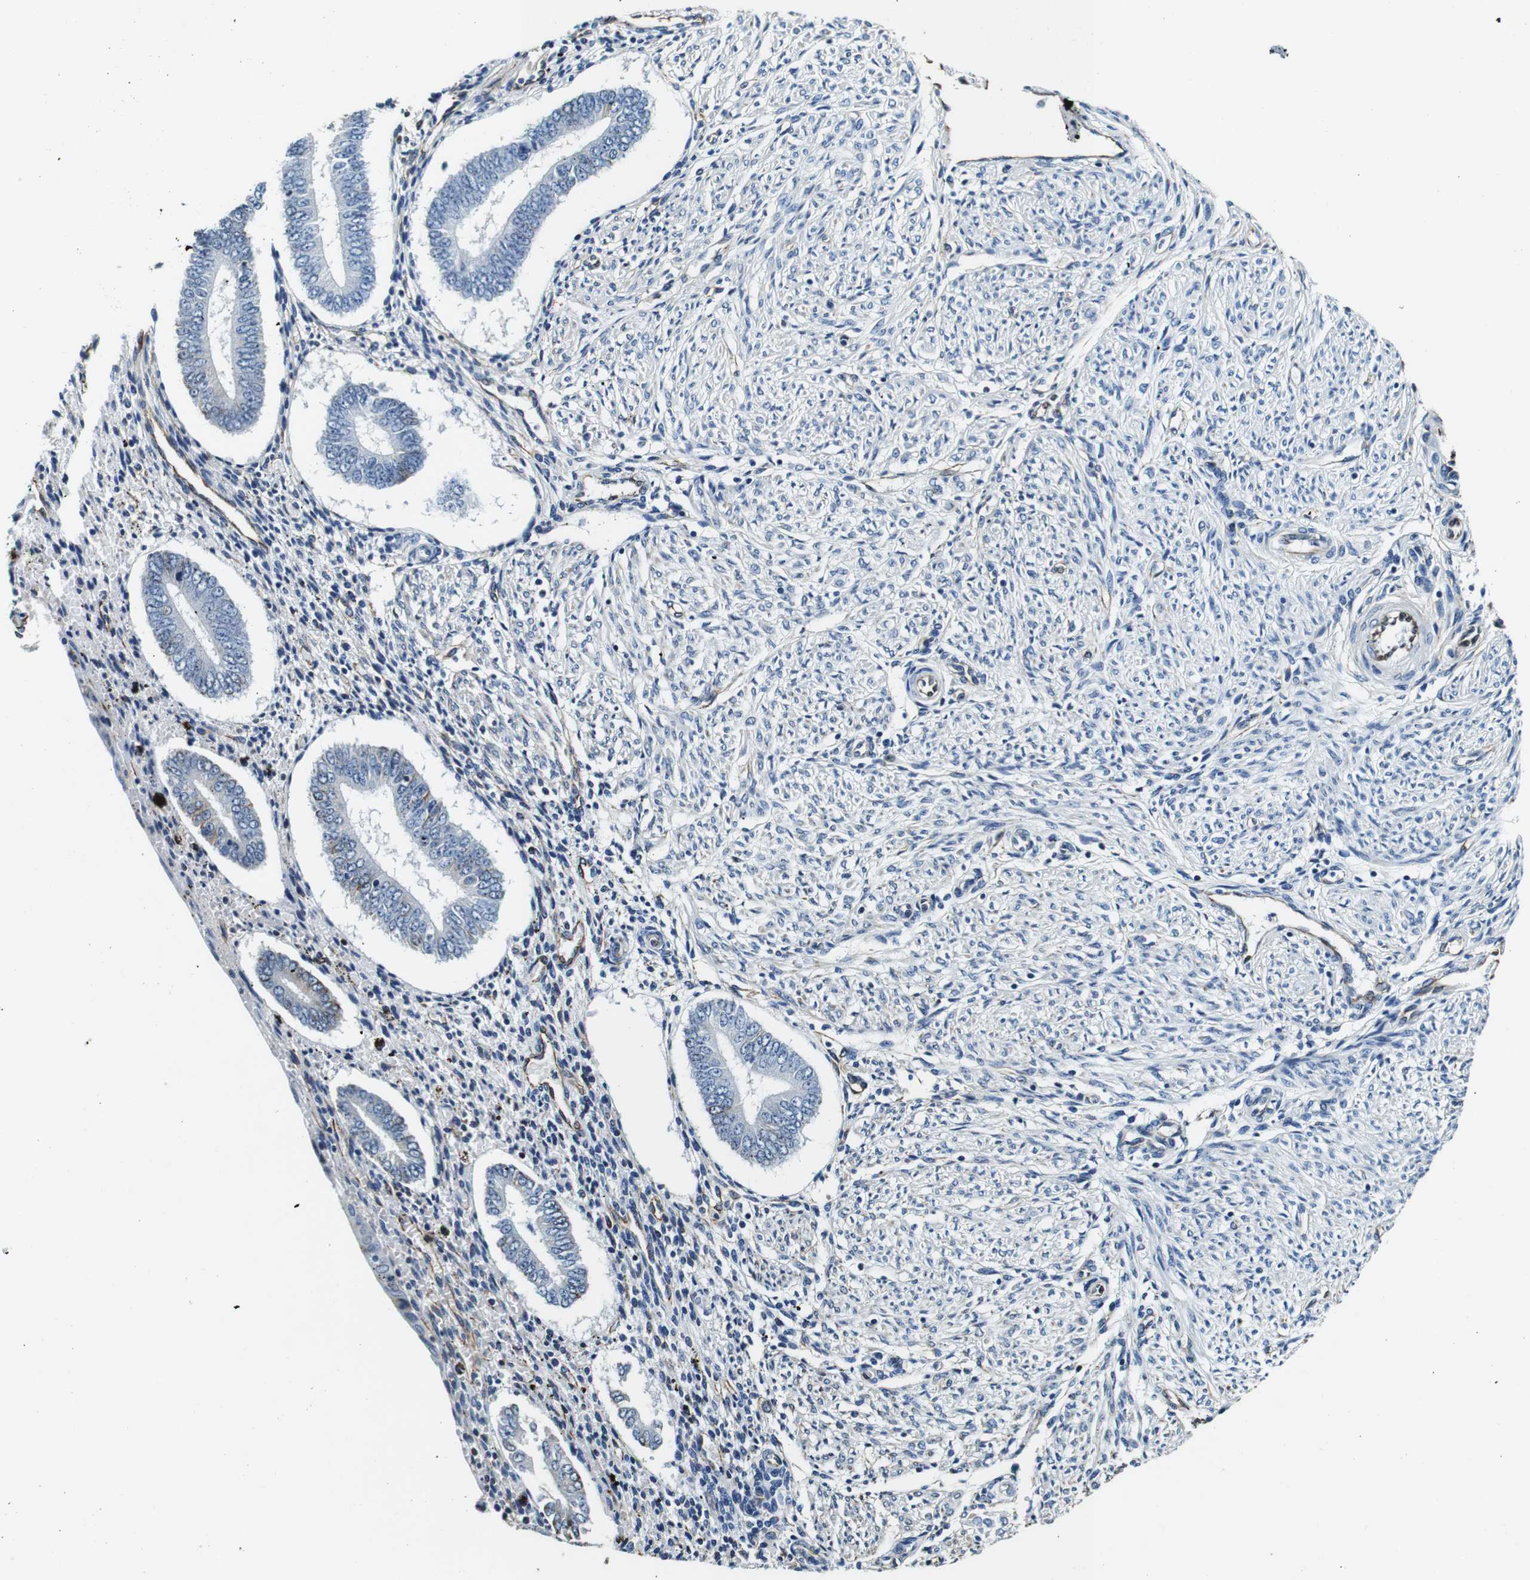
{"staining": {"intensity": "negative", "quantity": "none", "location": "none"}, "tissue": "endometrium", "cell_type": "Cells in endometrial stroma", "image_type": "normal", "snomed": [{"axis": "morphology", "description": "Normal tissue, NOS"}, {"axis": "topography", "description": "Endometrium"}], "caption": "An image of human endometrium is negative for staining in cells in endometrial stroma. (DAB (3,3'-diaminobenzidine) immunohistochemistry, high magnification).", "gene": "GJE1", "patient": {"sex": "female", "age": 42}}